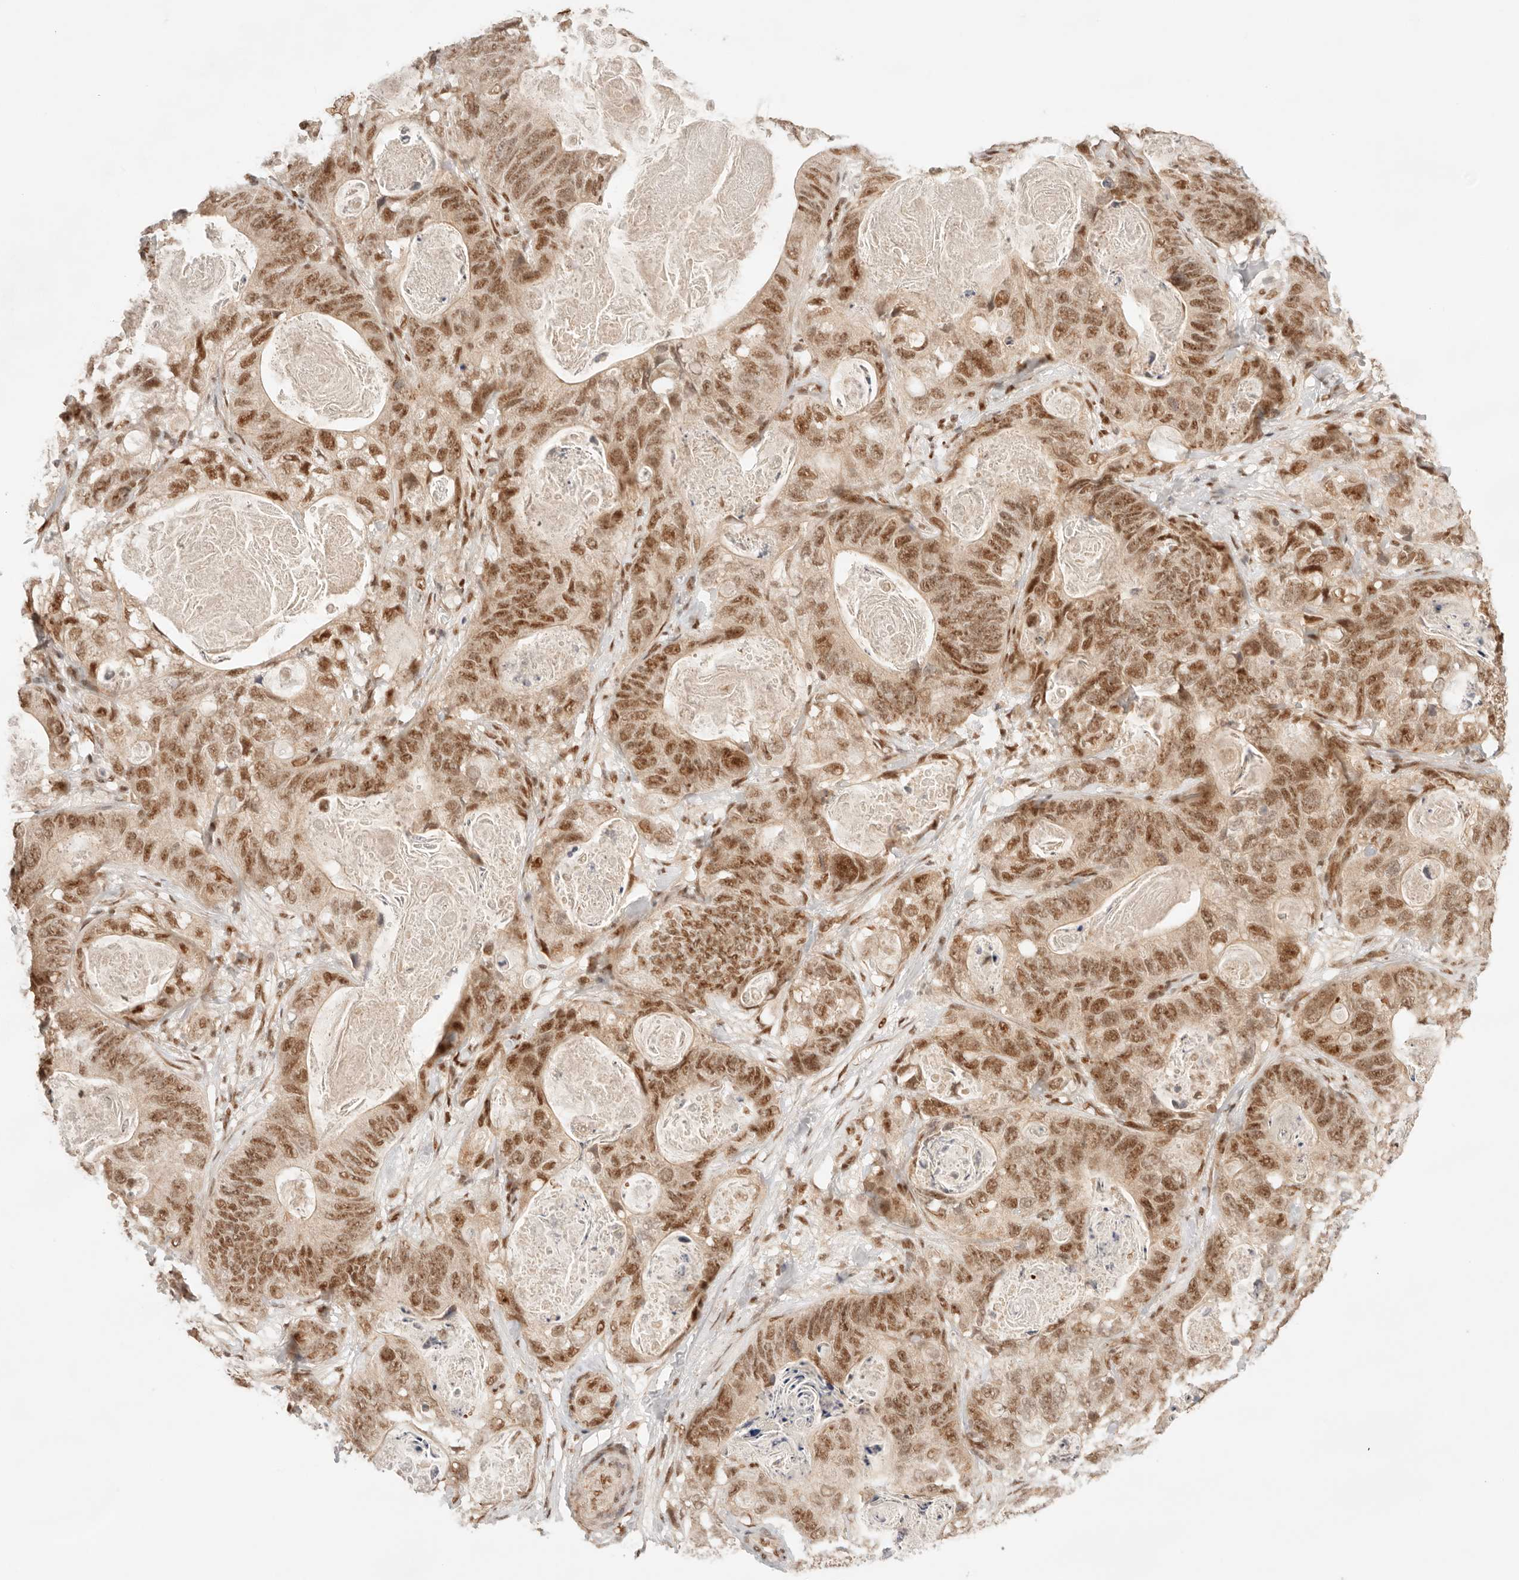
{"staining": {"intensity": "moderate", "quantity": ">75%", "location": "nuclear"}, "tissue": "stomach cancer", "cell_type": "Tumor cells", "image_type": "cancer", "snomed": [{"axis": "morphology", "description": "Normal tissue, NOS"}, {"axis": "morphology", "description": "Adenocarcinoma, NOS"}, {"axis": "topography", "description": "Stomach"}], "caption": "This photomicrograph displays immunohistochemistry (IHC) staining of stomach cancer, with medium moderate nuclear expression in approximately >75% of tumor cells.", "gene": "GTF2E2", "patient": {"sex": "female", "age": 89}}